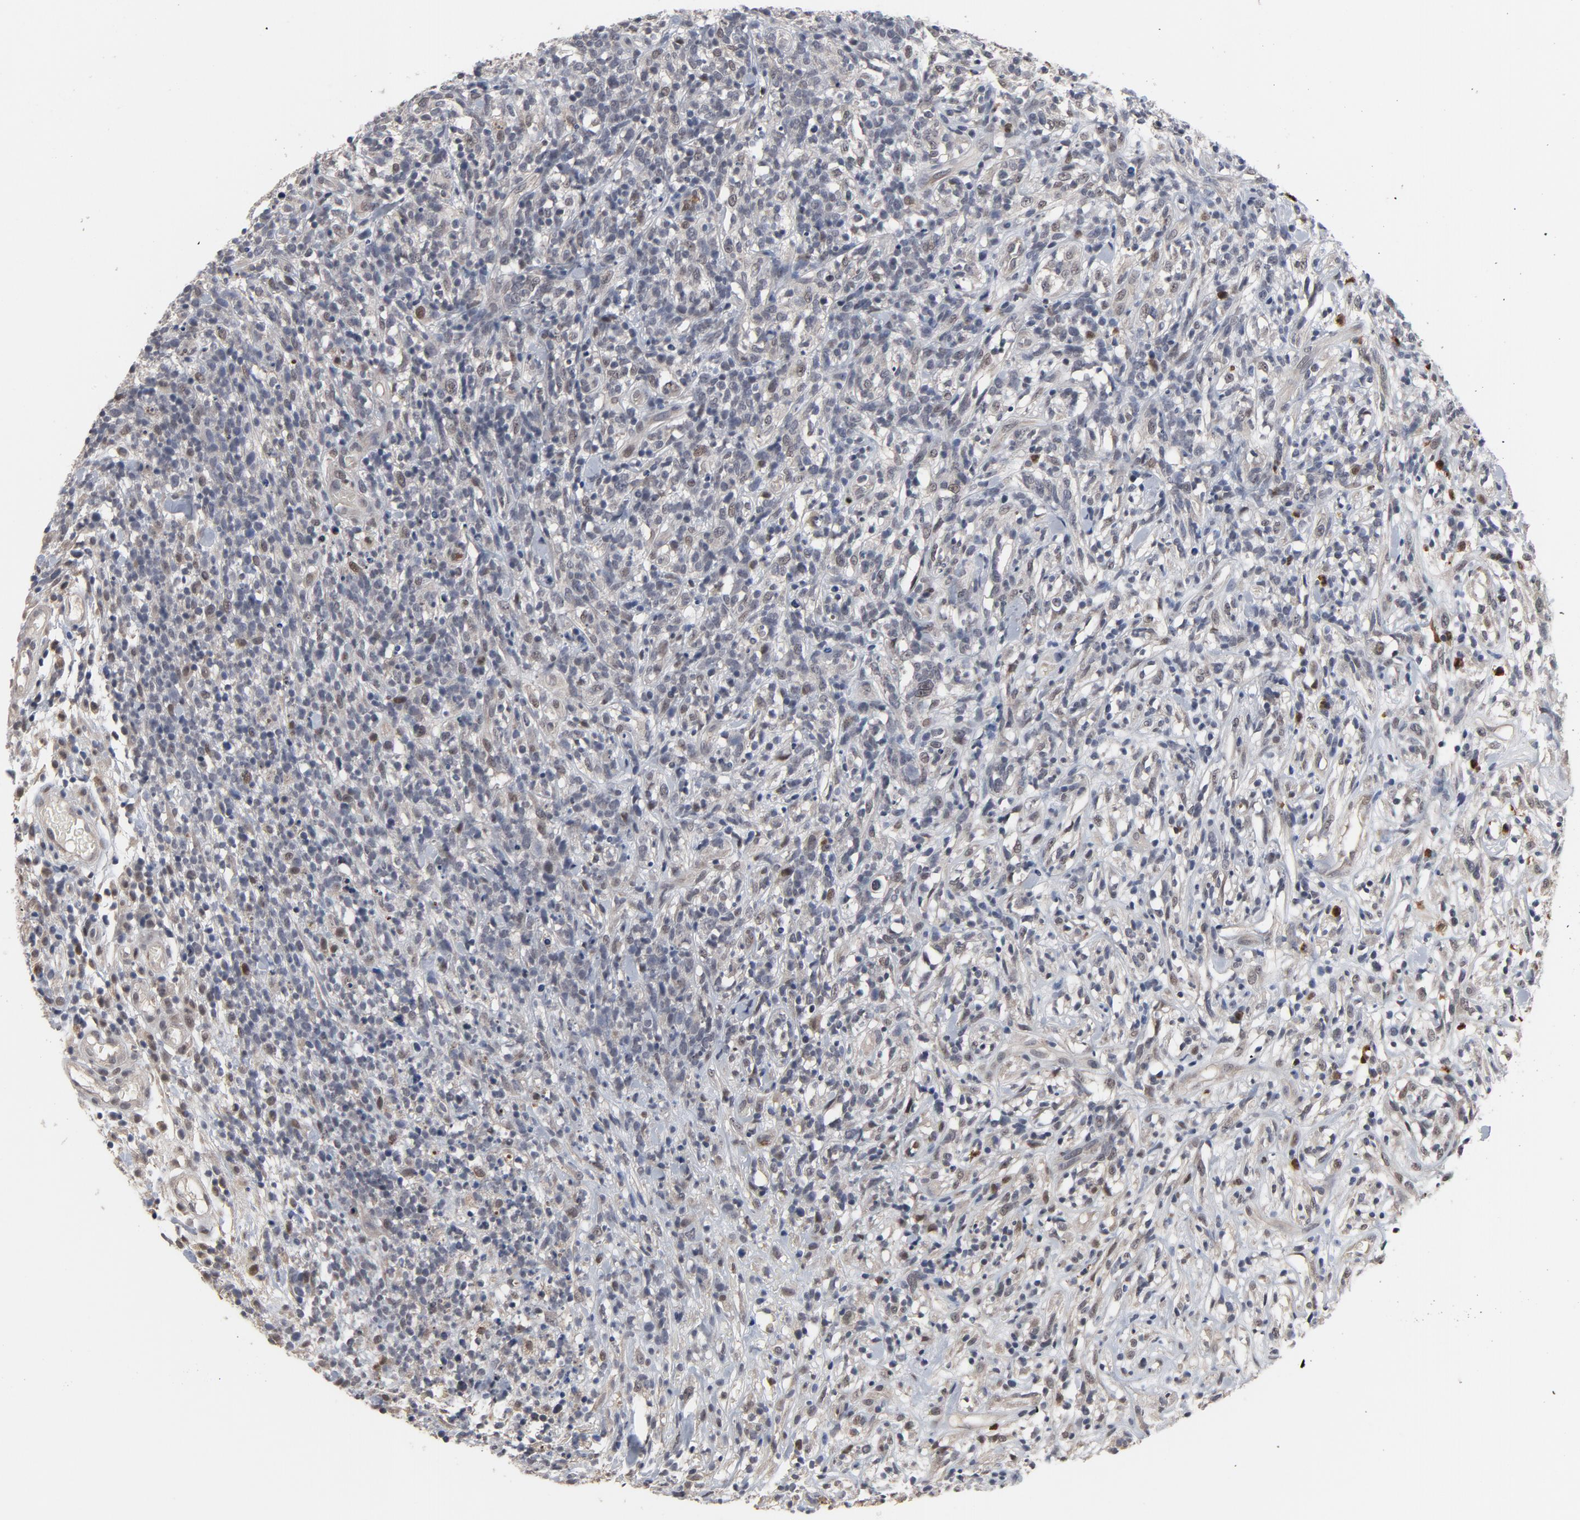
{"staining": {"intensity": "negative", "quantity": "none", "location": "none"}, "tissue": "lymphoma", "cell_type": "Tumor cells", "image_type": "cancer", "snomed": [{"axis": "morphology", "description": "Malignant lymphoma, non-Hodgkin's type, High grade"}, {"axis": "topography", "description": "Lymph node"}], "caption": "A photomicrograph of lymphoma stained for a protein shows no brown staining in tumor cells. (Brightfield microscopy of DAB immunohistochemistry (IHC) at high magnification).", "gene": "RTL5", "patient": {"sex": "female", "age": 73}}